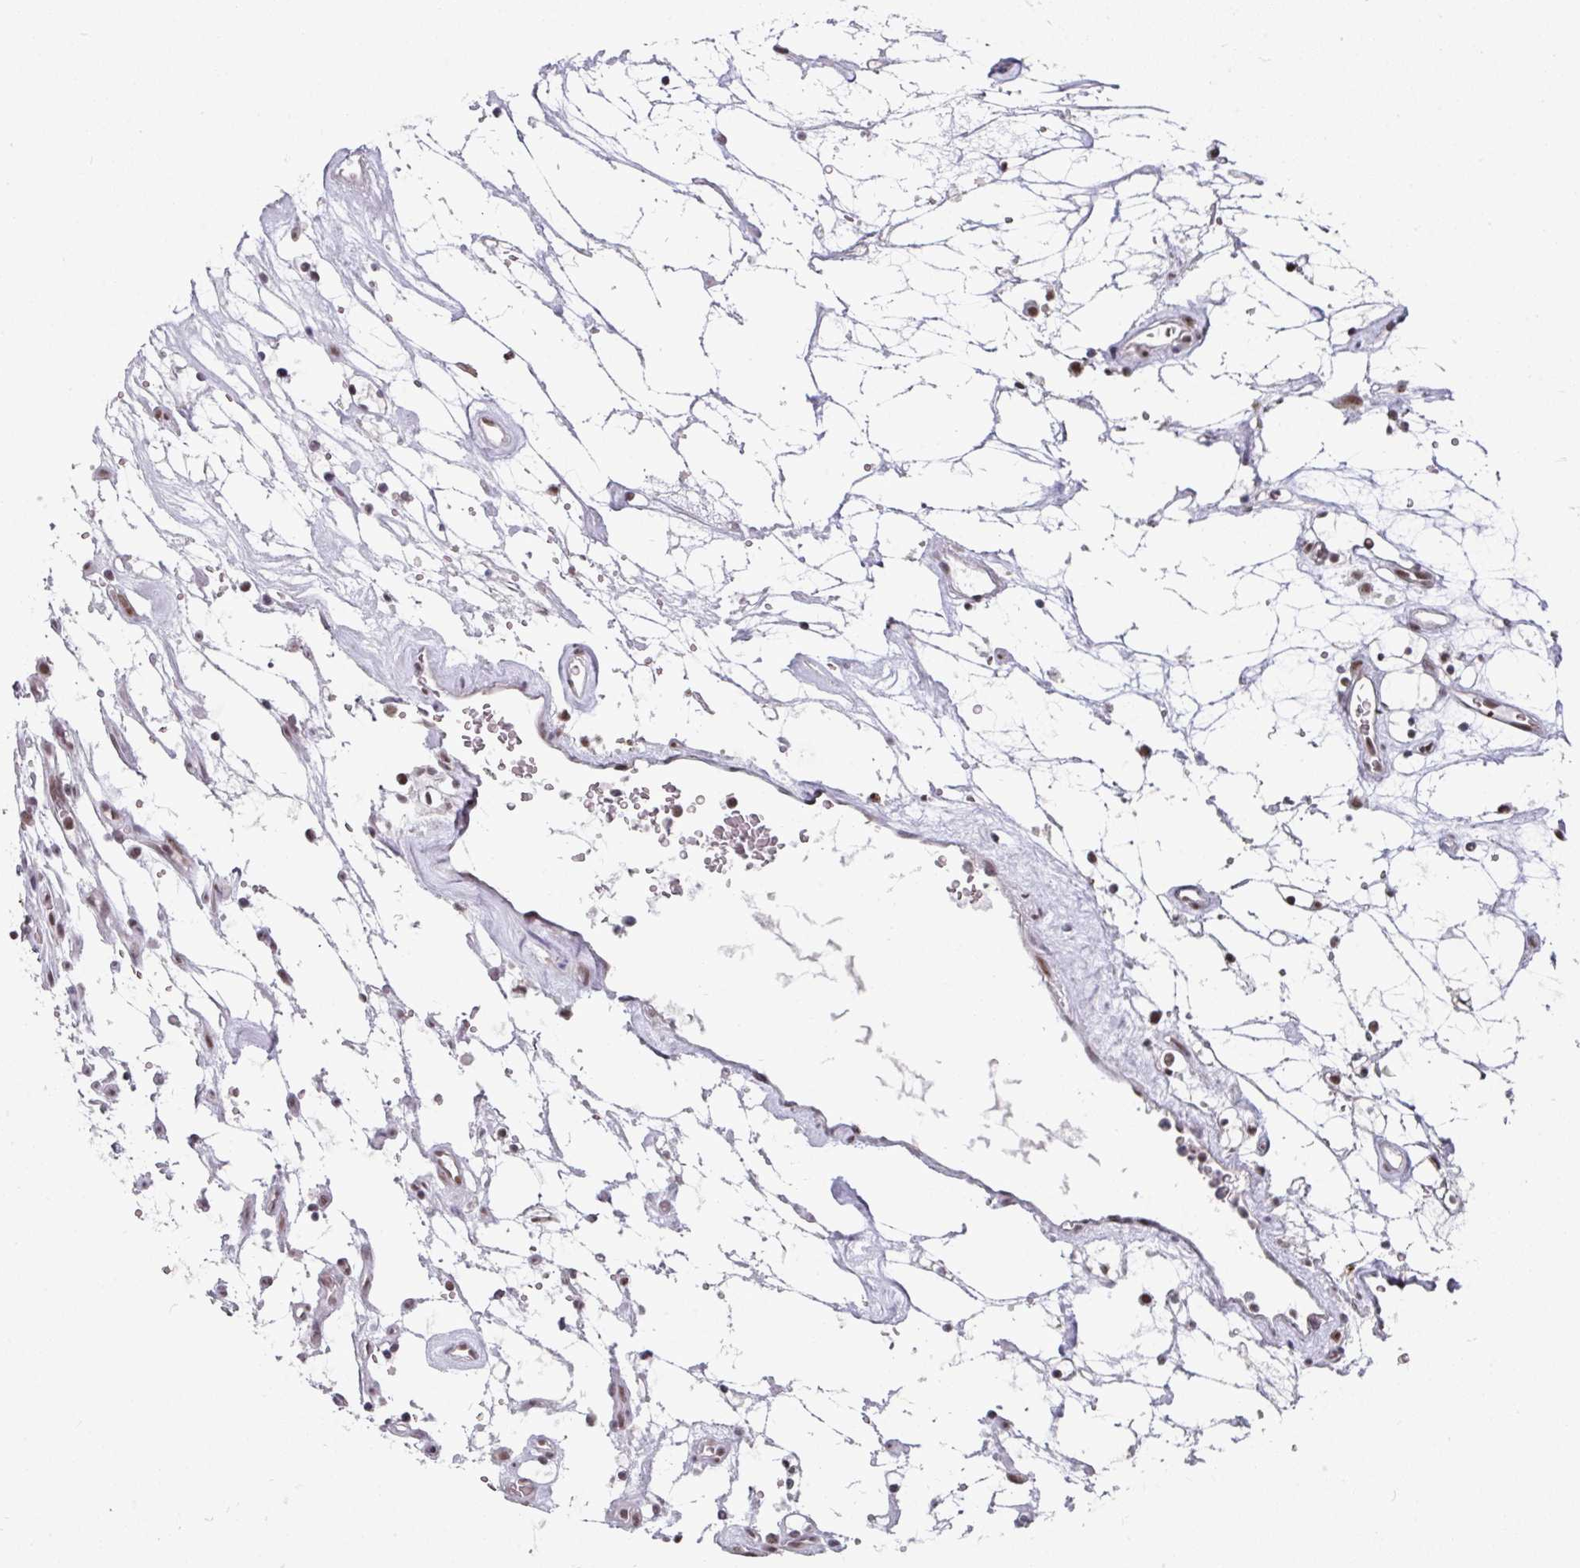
{"staining": {"intensity": "moderate", "quantity": ">75%", "location": "nuclear"}, "tissue": "renal cancer", "cell_type": "Tumor cells", "image_type": "cancer", "snomed": [{"axis": "morphology", "description": "Adenocarcinoma, NOS"}, {"axis": "topography", "description": "Kidney"}], "caption": "Tumor cells demonstrate medium levels of moderate nuclear positivity in about >75% of cells in renal cancer (adenocarcinoma). (IHC, brightfield microscopy, high magnification).", "gene": "RAD50", "patient": {"sex": "female", "age": 69}}